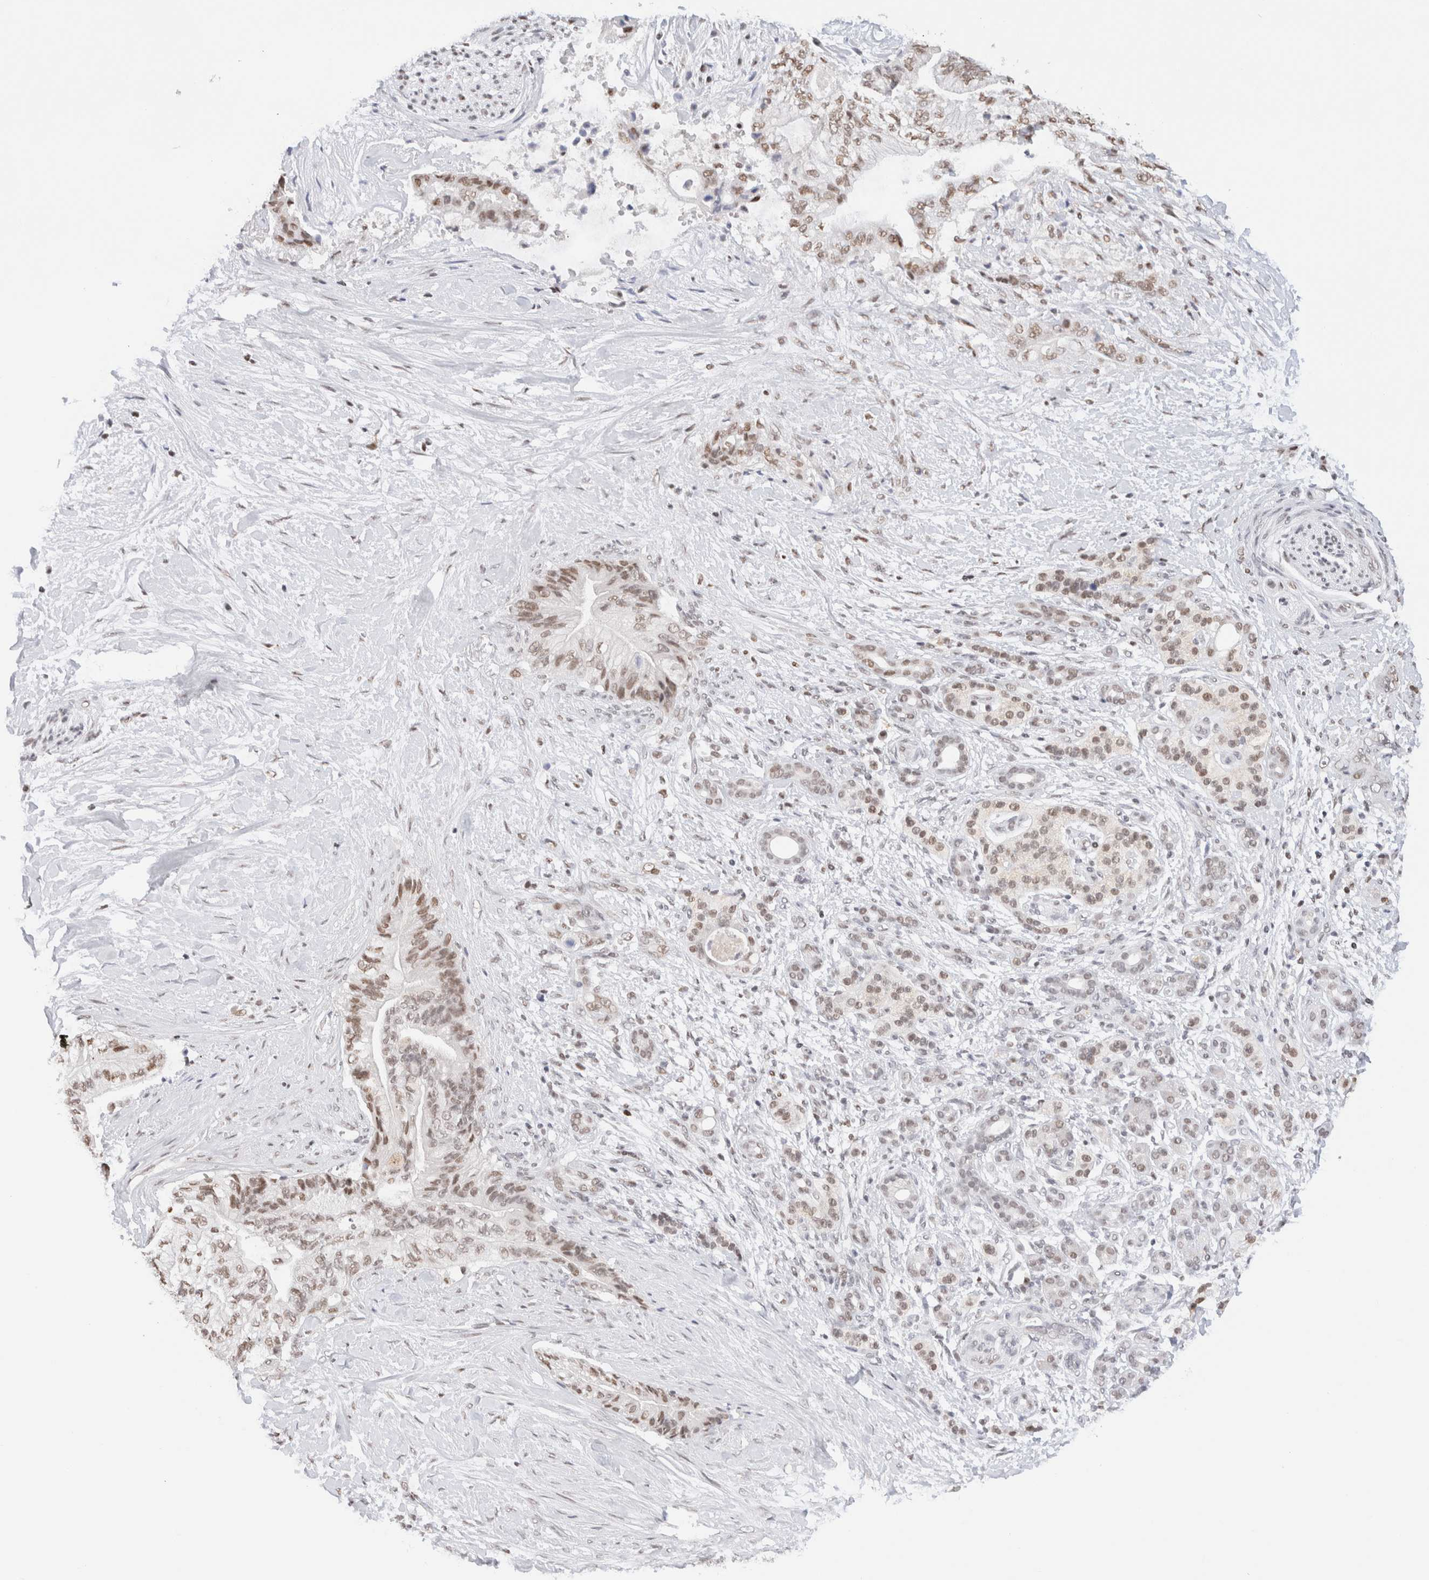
{"staining": {"intensity": "moderate", "quantity": ">75%", "location": "nuclear"}, "tissue": "pancreatic cancer", "cell_type": "Tumor cells", "image_type": "cancer", "snomed": [{"axis": "morphology", "description": "Adenocarcinoma, NOS"}, {"axis": "topography", "description": "Pancreas"}], "caption": "Moderate nuclear protein staining is identified in about >75% of tumor cells in pancreatic adenocarcinoma. (Stains: DAB in brown, nuclei in blue, Microscopy: brightfield microscopy at high magnification).", "gene": "SUPT3H", "patient": {"sex": "male", "age": 59}}